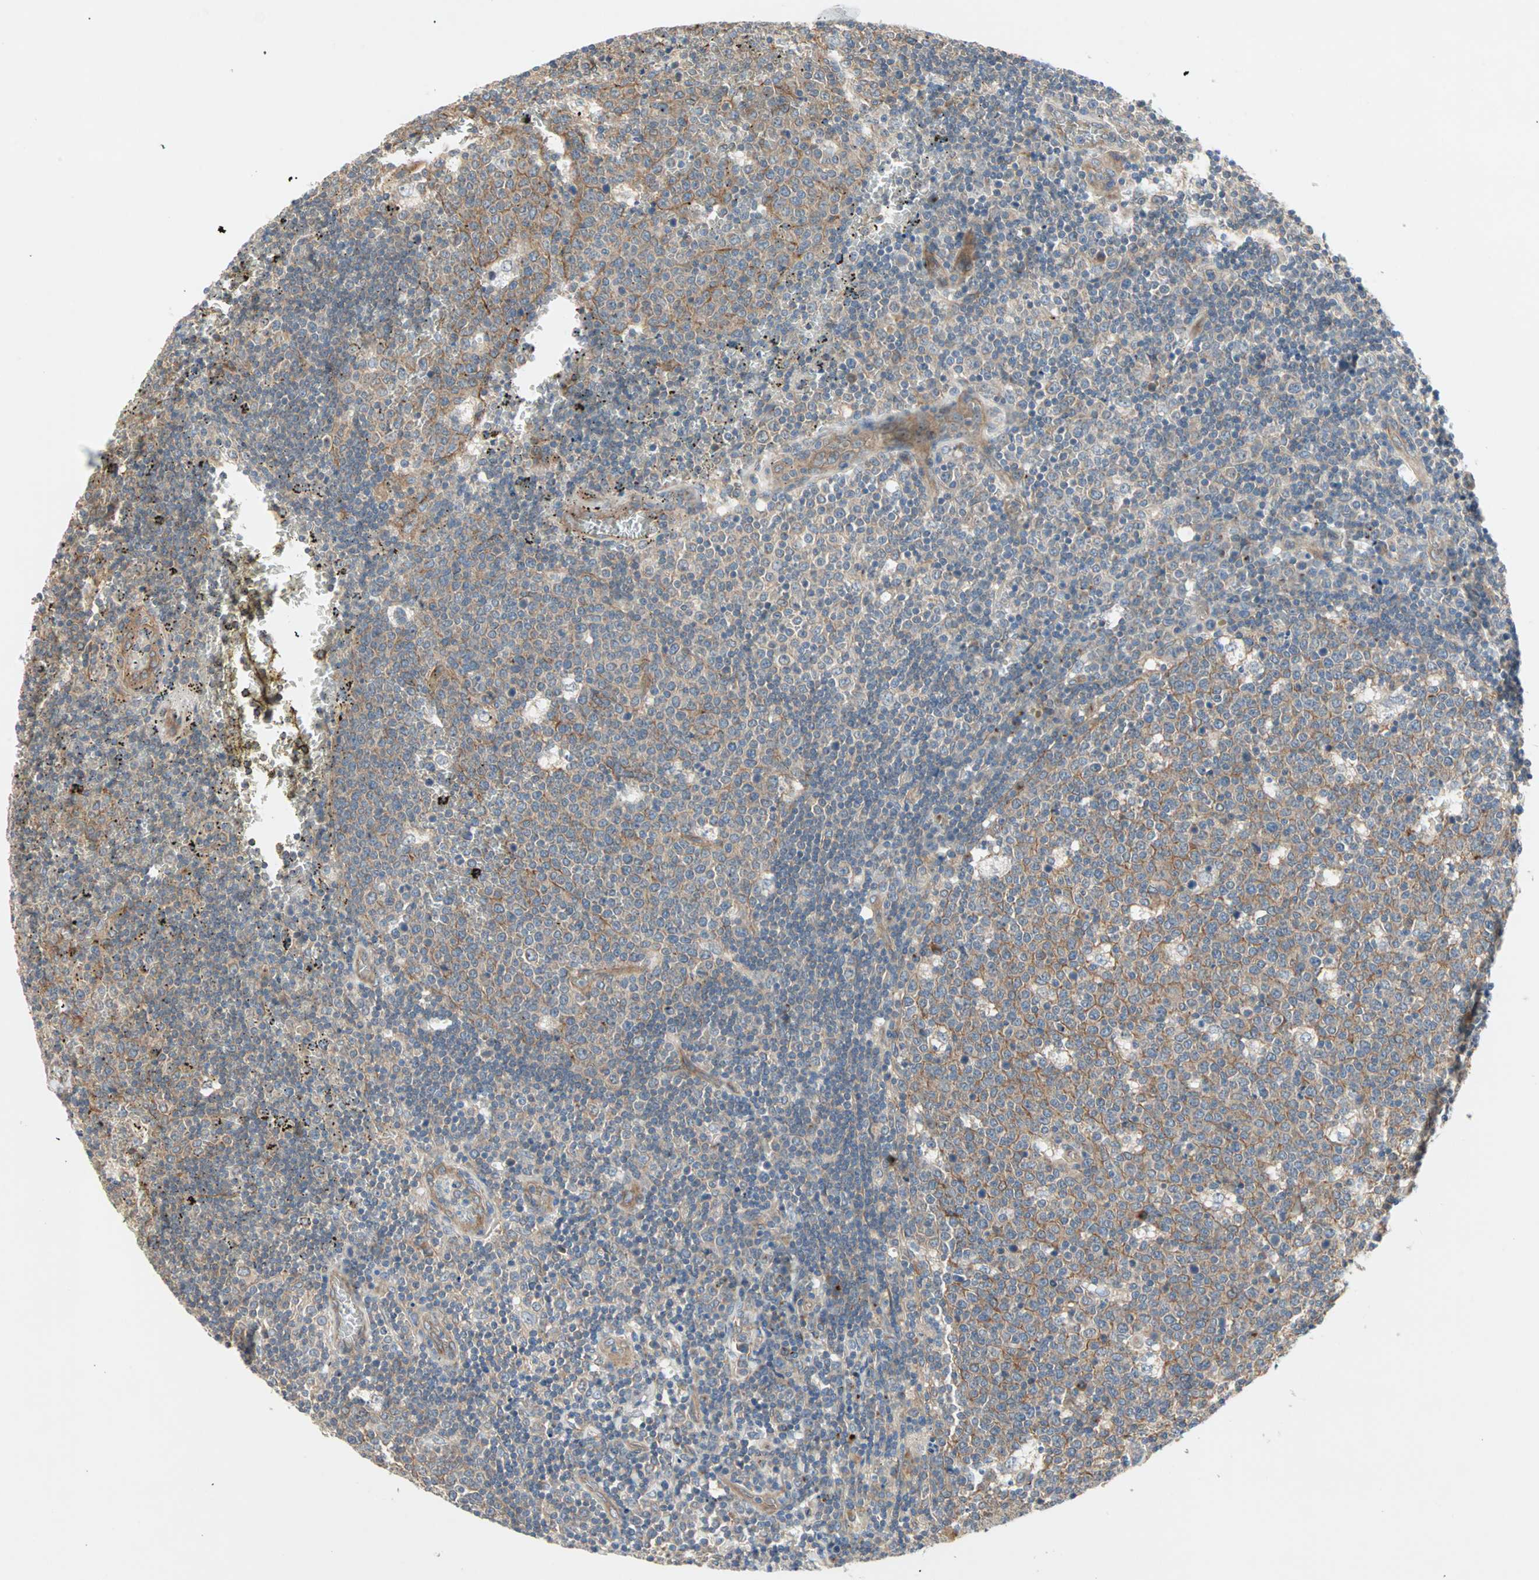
{"staining": {"intensity": "weak", "quantity": "<25%", "location": "cytoplasmic/membranous"}, "tissue": "lymph node", "cell_type": "Germinal center cells", "image_type": "normal", "snomed": [{"axis": "morphology", "description": "Normal tissue, NOS"}, {"axis": "topography", "description": "Lymph node"}, {"axis": "topography", "description": "Salivary gland"}], "caption": "Image shows no protein positivity in germinal center cells of normal lymph node.", "gene": "PDE8A", "patient": {"sex": "male", "age": 8}}